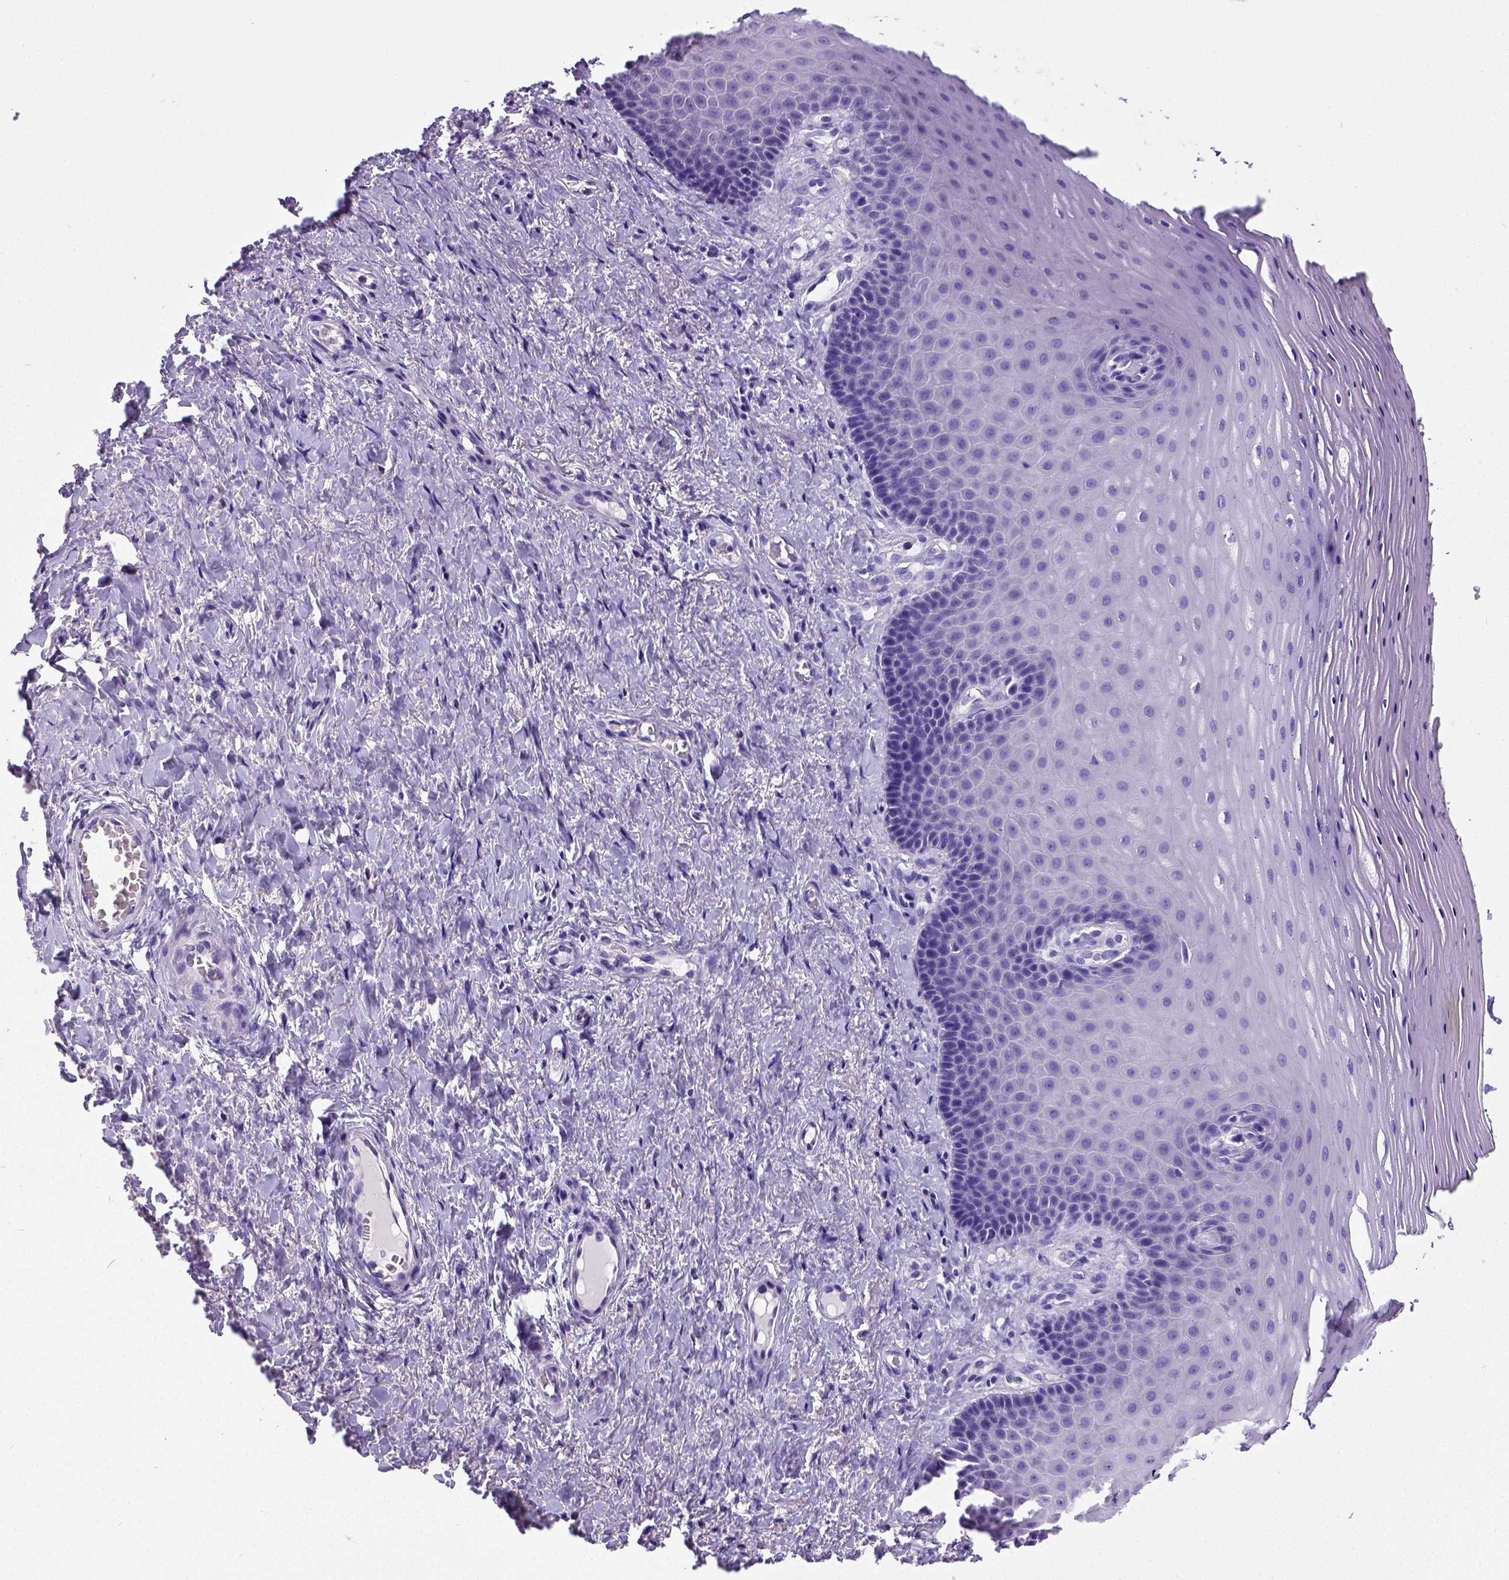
{"staining": {"intensity": "negative", "quantity": "none", "location": "none"}, "tissue": "vagina", "cell_type": "Squamous epithelial cells", "image_type": "normal", "snomed": [{"axis": "morphology", "description": "Normal tissue, NOS"}, {"axis": "topography", "description": "Vagina"}], "caption": "Immunohistochemistry of normal human vagina demonstrates no positivity in squamous epithelial cells.", "gene": "SATB2", "patient": {"sex": "female", "age": 83}}